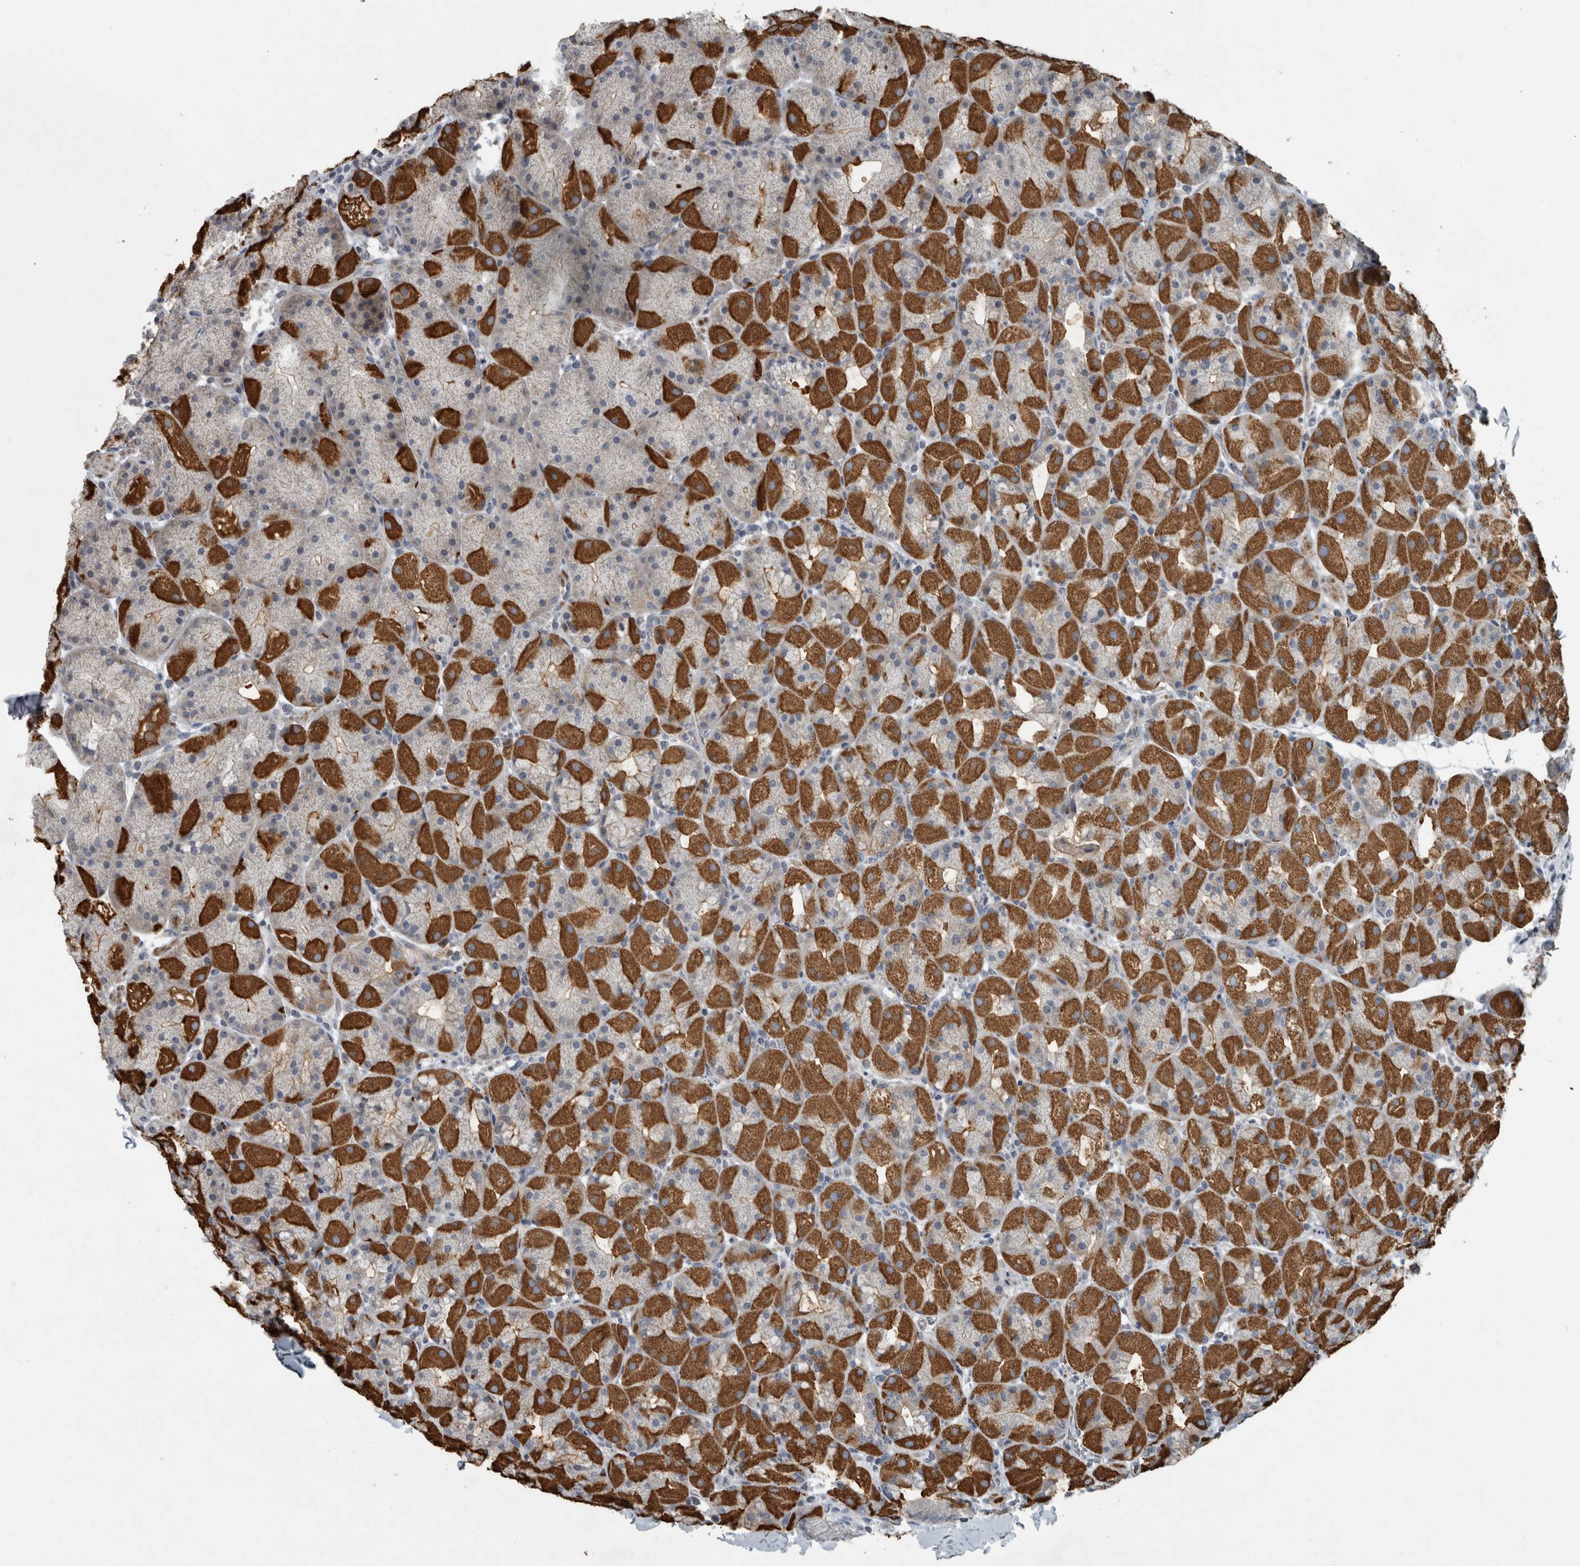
{"staining": {"intensity": "strong", "quantity": "25%-75%", "location": "cytoplasmic/membranous"}, "tissue": "stomach", "cell_type": "Glandular cells", "image_type": "normal", "snomed": [{"axis": "morphology", "description": "Normal tissue, NOS"}, {"axis": "topography", "description": "Stomach, upper"}, {"axis": "topography", "description": "Stomach"}], "caption": "A brown stain shows strong cytoplasmic/membranous positivity of a protein in glandular cells of unremarkable stomach.", "gene": "MPP3", "patient": {"sex": "male", "age": 48}}